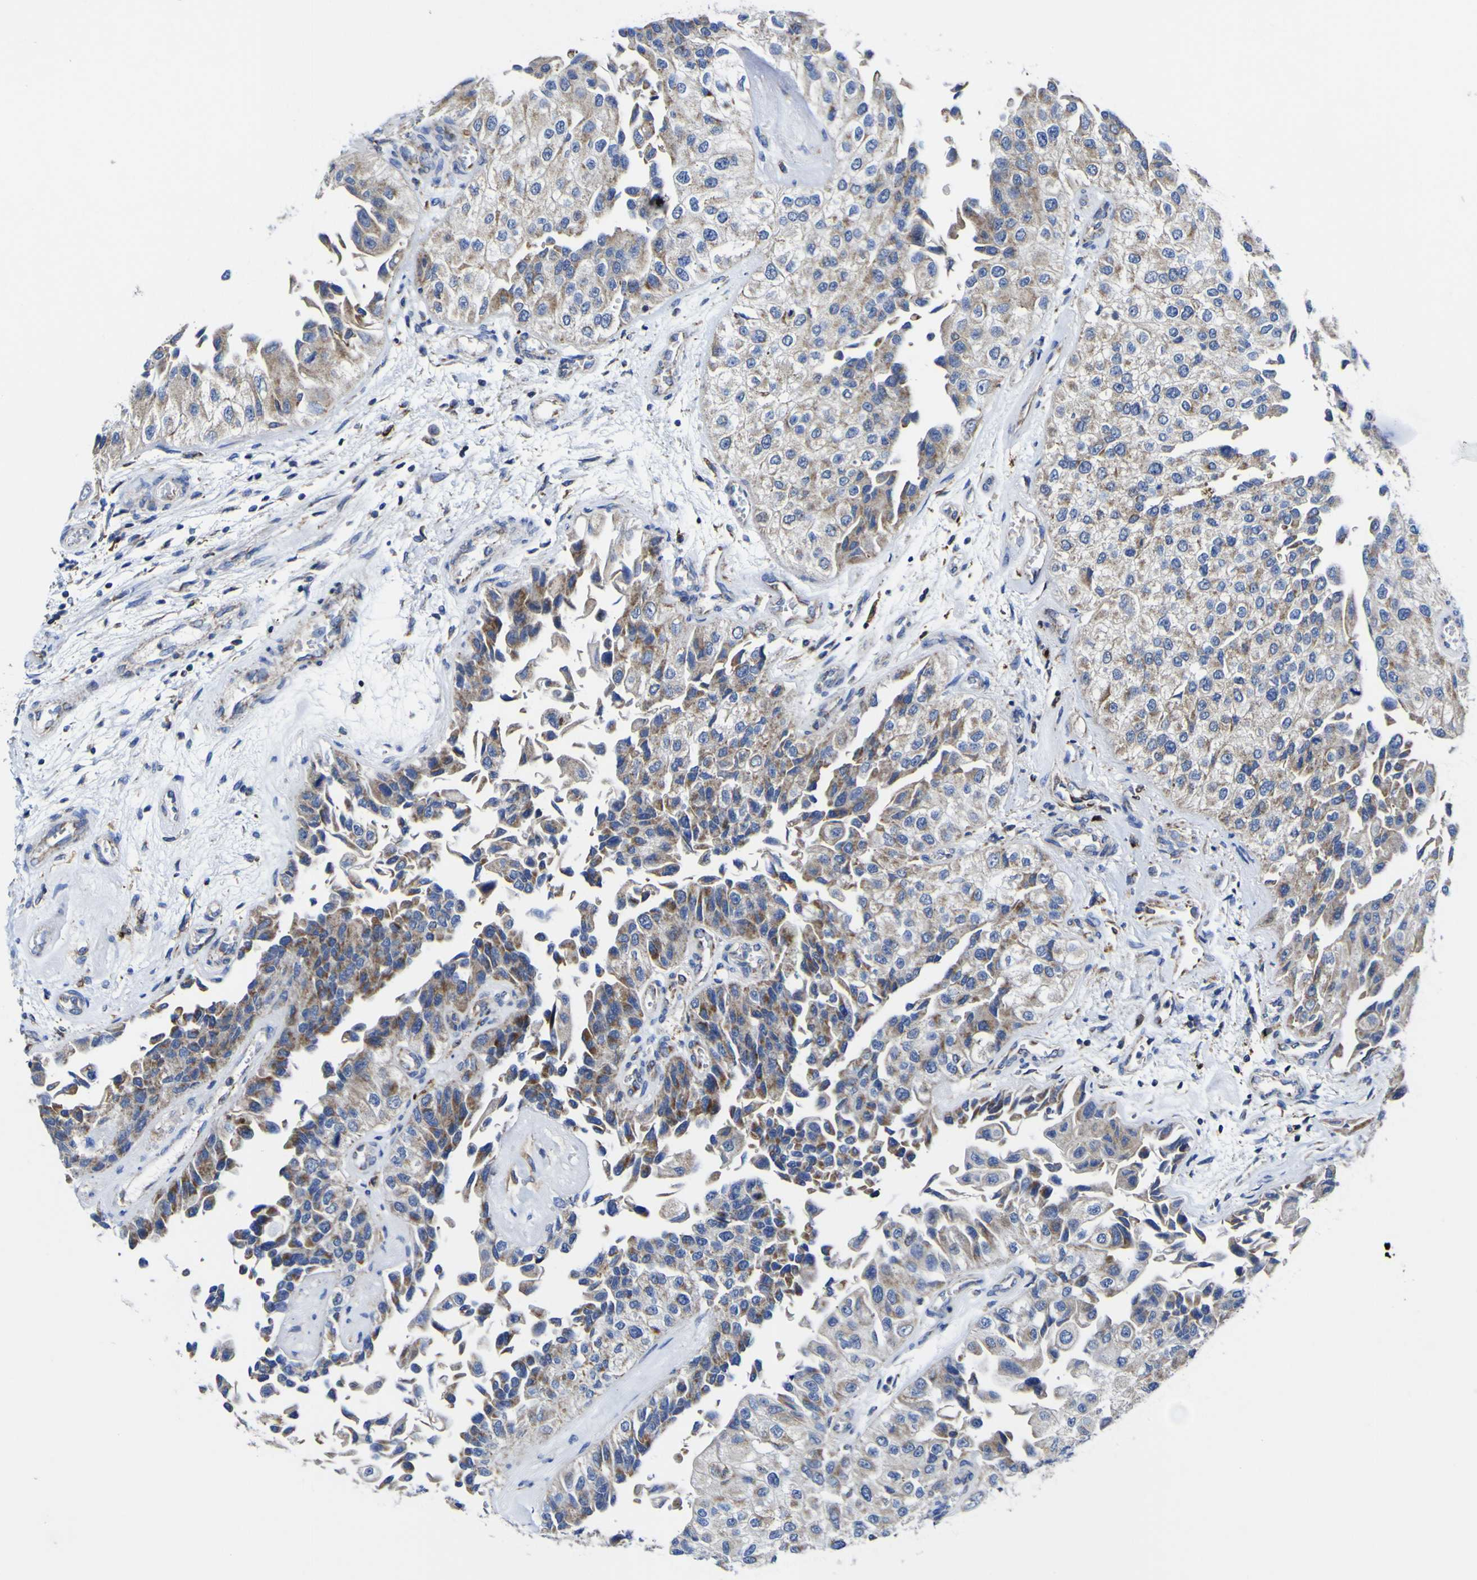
{"staining": {"intensity": "moderate", "quantity": "25%-75%", "location": "cytoplasmic/membranous"}, "tissue": "urothelial cancer", "cell_type": "Tumor cells", "image_type": "cancer", "snomed": [{"axis": "morphology", "description": "Urothelial carcinoma, High grade"}, {"axis": "topography", "description": "Kidney"}, {"axis": "topography", "description": "Urinary bladder"}], "caption": "The image shows staining of high-grade urothelial carcinoma, revealing moderate cytoplasmic/membranous protein staining (brown color) within tumor cells.", "gene": "CCDC90B", "patient": {"sex": "male", "age": 77}}